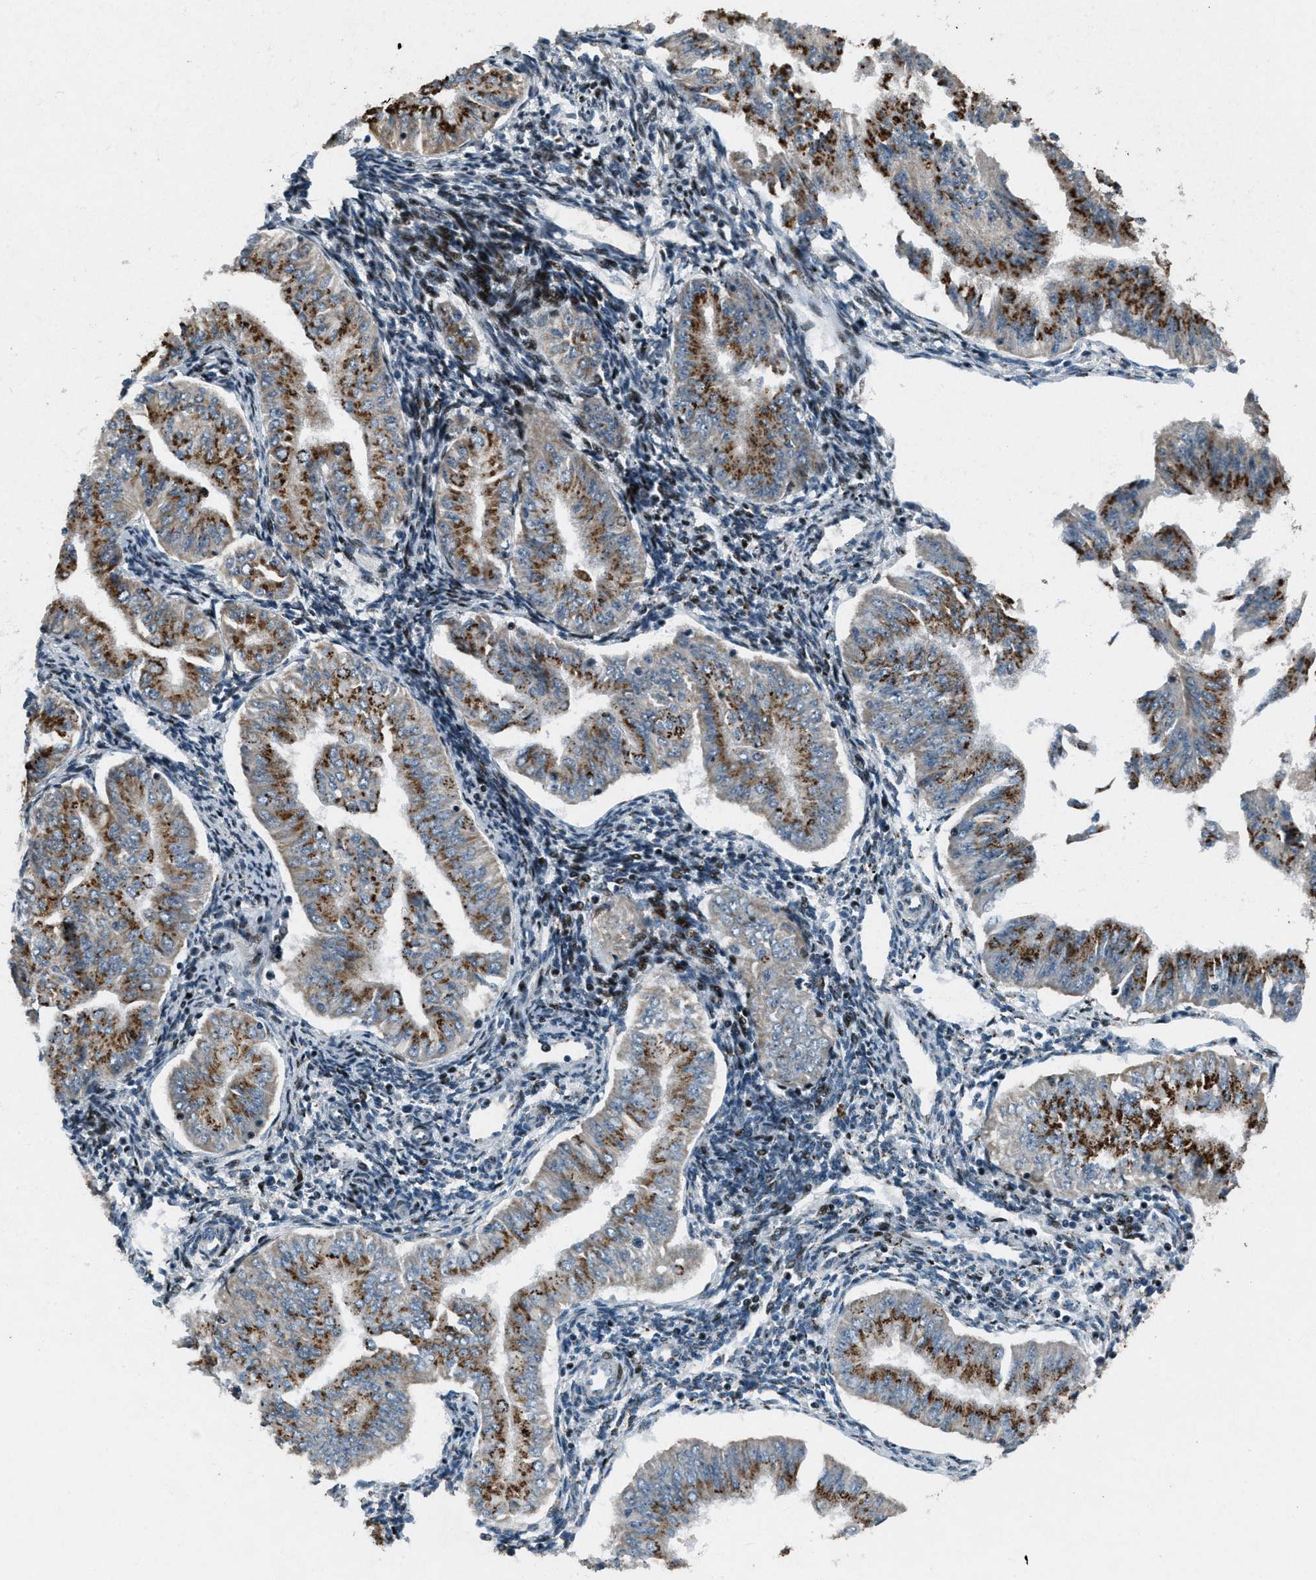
{"staining": {"intensity": "strong", "quantity": ">75%", "location": "cytoplasmic/membranous"}, "tissue": "endometrial cancer", "cell_type": "Tumor cells", "image_type": "cancer", "snomed": [{"axis": "morphology", "description": "Normal tissue, NOS"}, {"axis": "morphology", "description": "Adenocarcinoma, NOS"}, {"axis": "topography", "description": "Endometrium"}], "caption": "High-power microscopy captured an immunohistochemistry (IHC) image of adenocarcinoma (endometrial), revealing strong cytoplasmic/membranous staining in approximately >75% of tumor cells. The staining was performed using DAB (3,3'-diaminobenzidine) to visualize the protein expression in brown, while the nuclei were stained in blue with hematoxylin (Magnification: 20x).", "gene": "GPC6", "patient": {"sex": "female", "age": 53}}